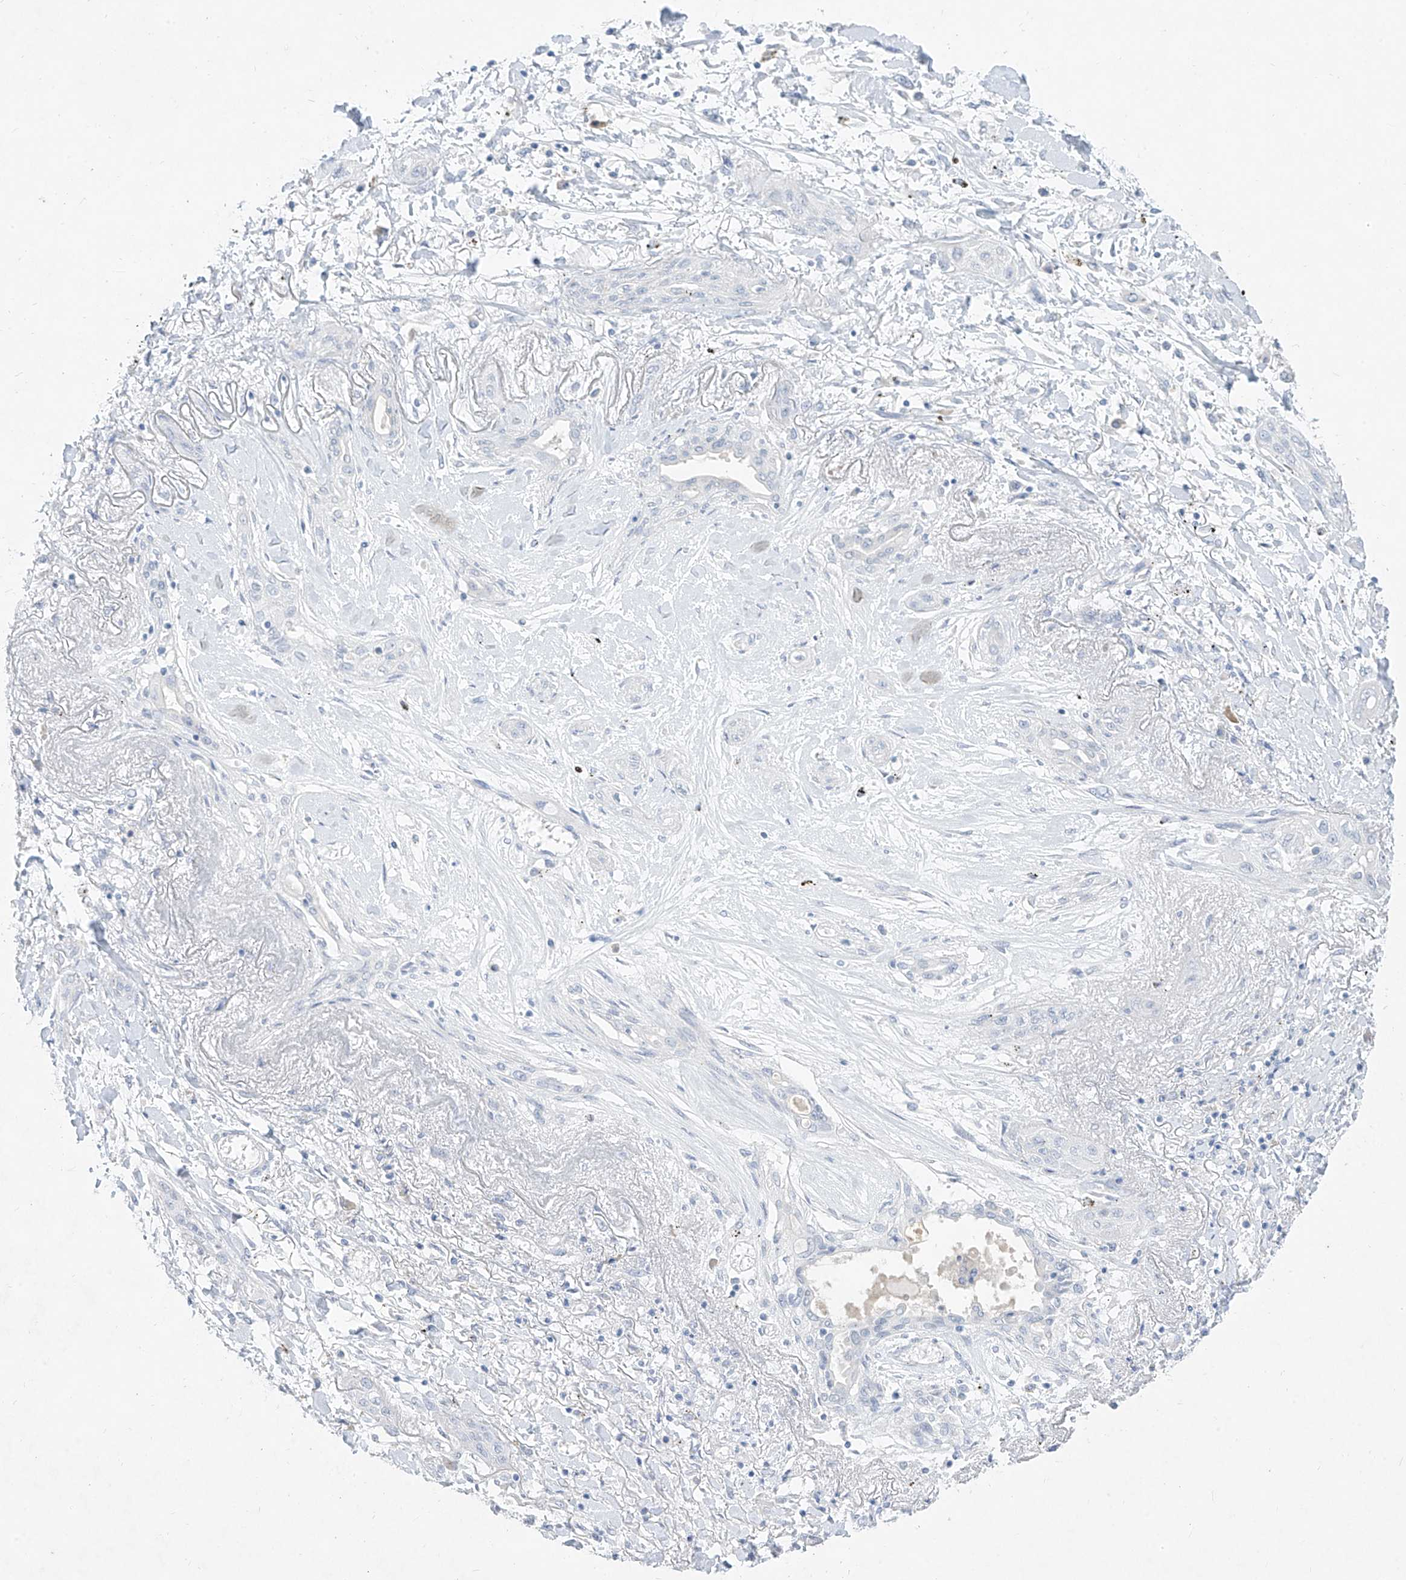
{"staining": {"intensity": "negative", "quantity": "none", "location": "none"}, "tissue": "lung cancer", "cell_type": "Tumor cells", "image_type": "cancer", "snomed": [{"axis": "morphology", "description": "Squamous cell carcinoma, NOS"}, {"axis": "topography", "description": "Lung"}], "caption": "Immunohistochemistry image of human lung cancer stained for a protein (brown), which displays no staining in tumor cells.", "gene": "TGM4", "patient": {"sex": "female", "age": 47}}